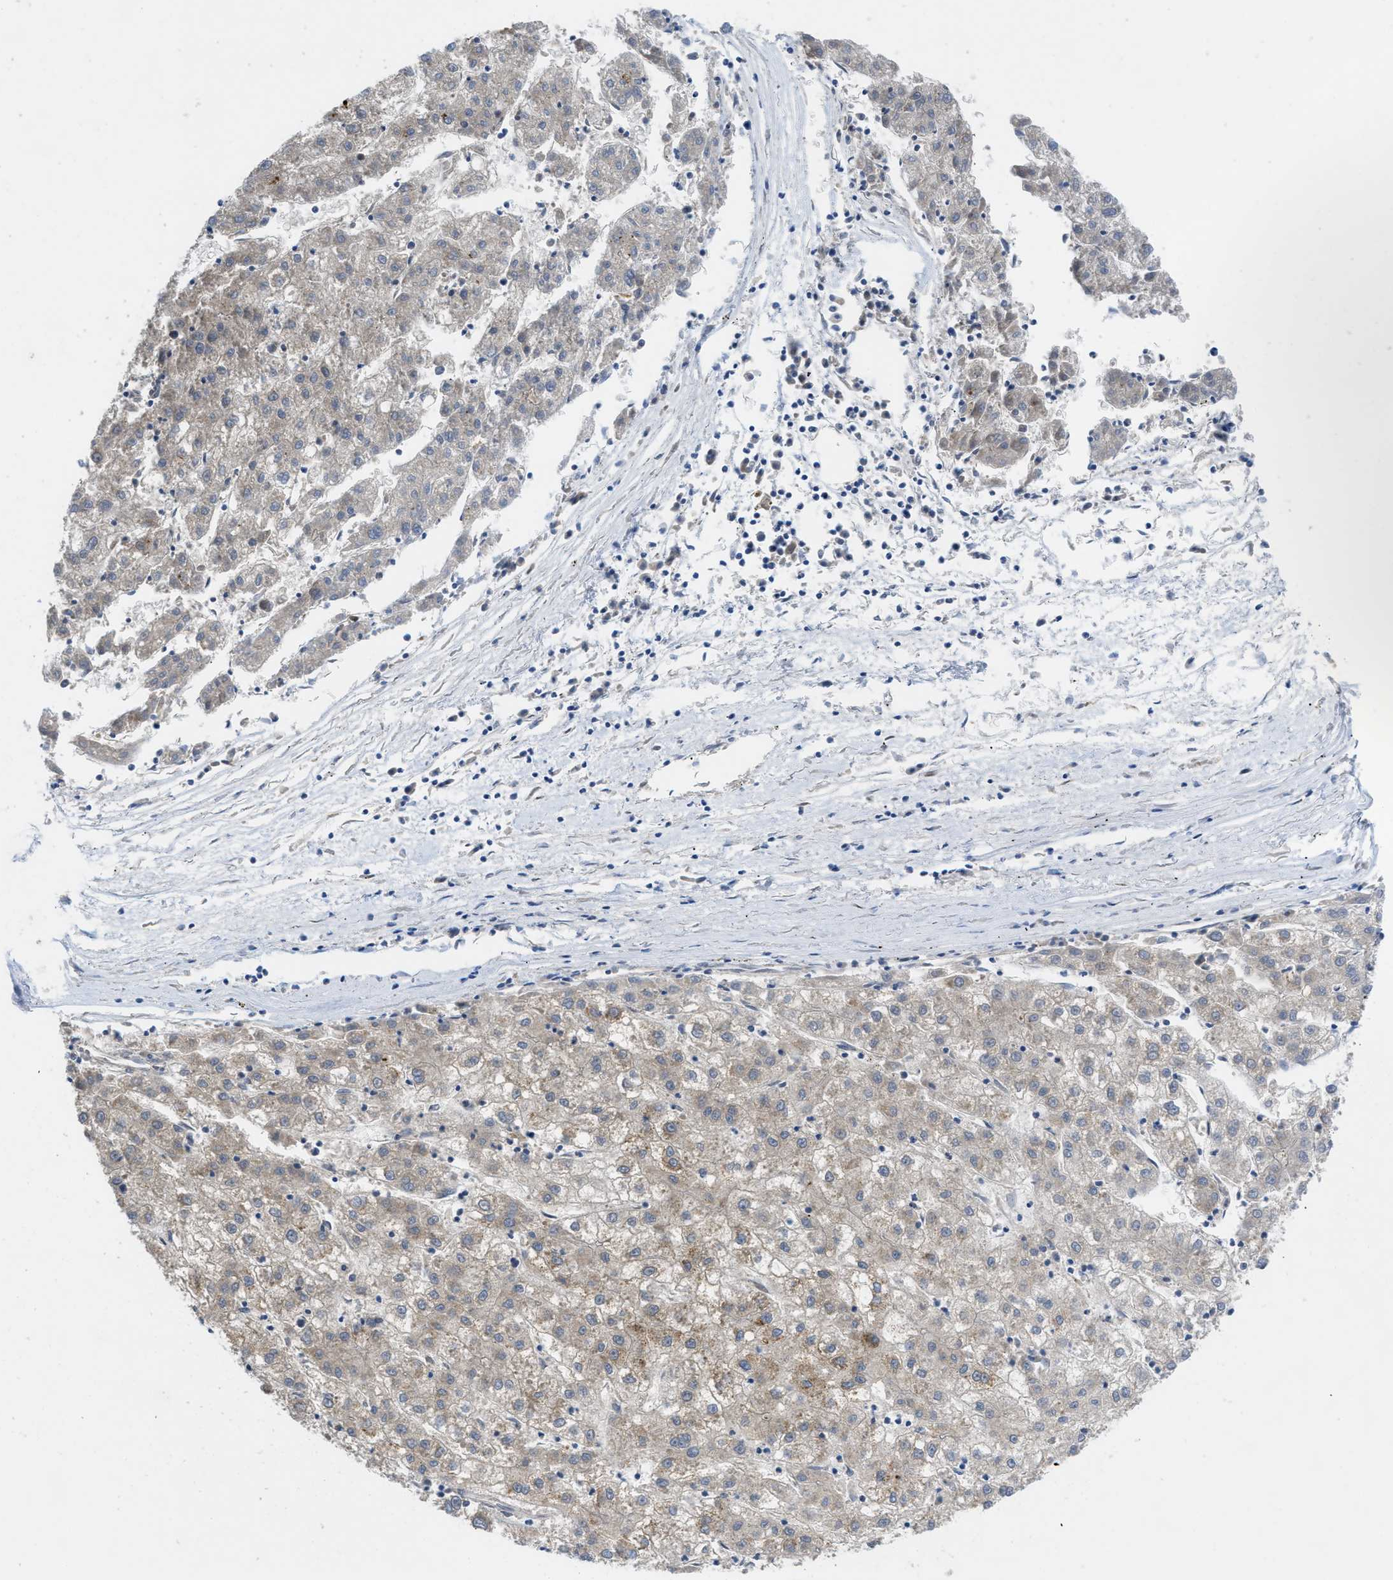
{"staining": {"intensity": "negative", "quantity": "none", "location": "none"}, "tissue": "liver cancer", "cell_type": "Tumor cells", "image_type": "cancer", "snomed": [{"axis": "morphology", "description": "Carcinoma, Hepatocellular, NOS"}, {"axis": "topography", "description": "Liver"}], "caption": "This photomicrograph is of liver hepatocellular carcinoma stained with immunohistochemistry (IHC) to label a protein in brown with the nuclei are counter-stained blue. There is no staining in tumor cells.", "gene": "EIF2AK3", "patient": {"sex": "male", "age": 72}}